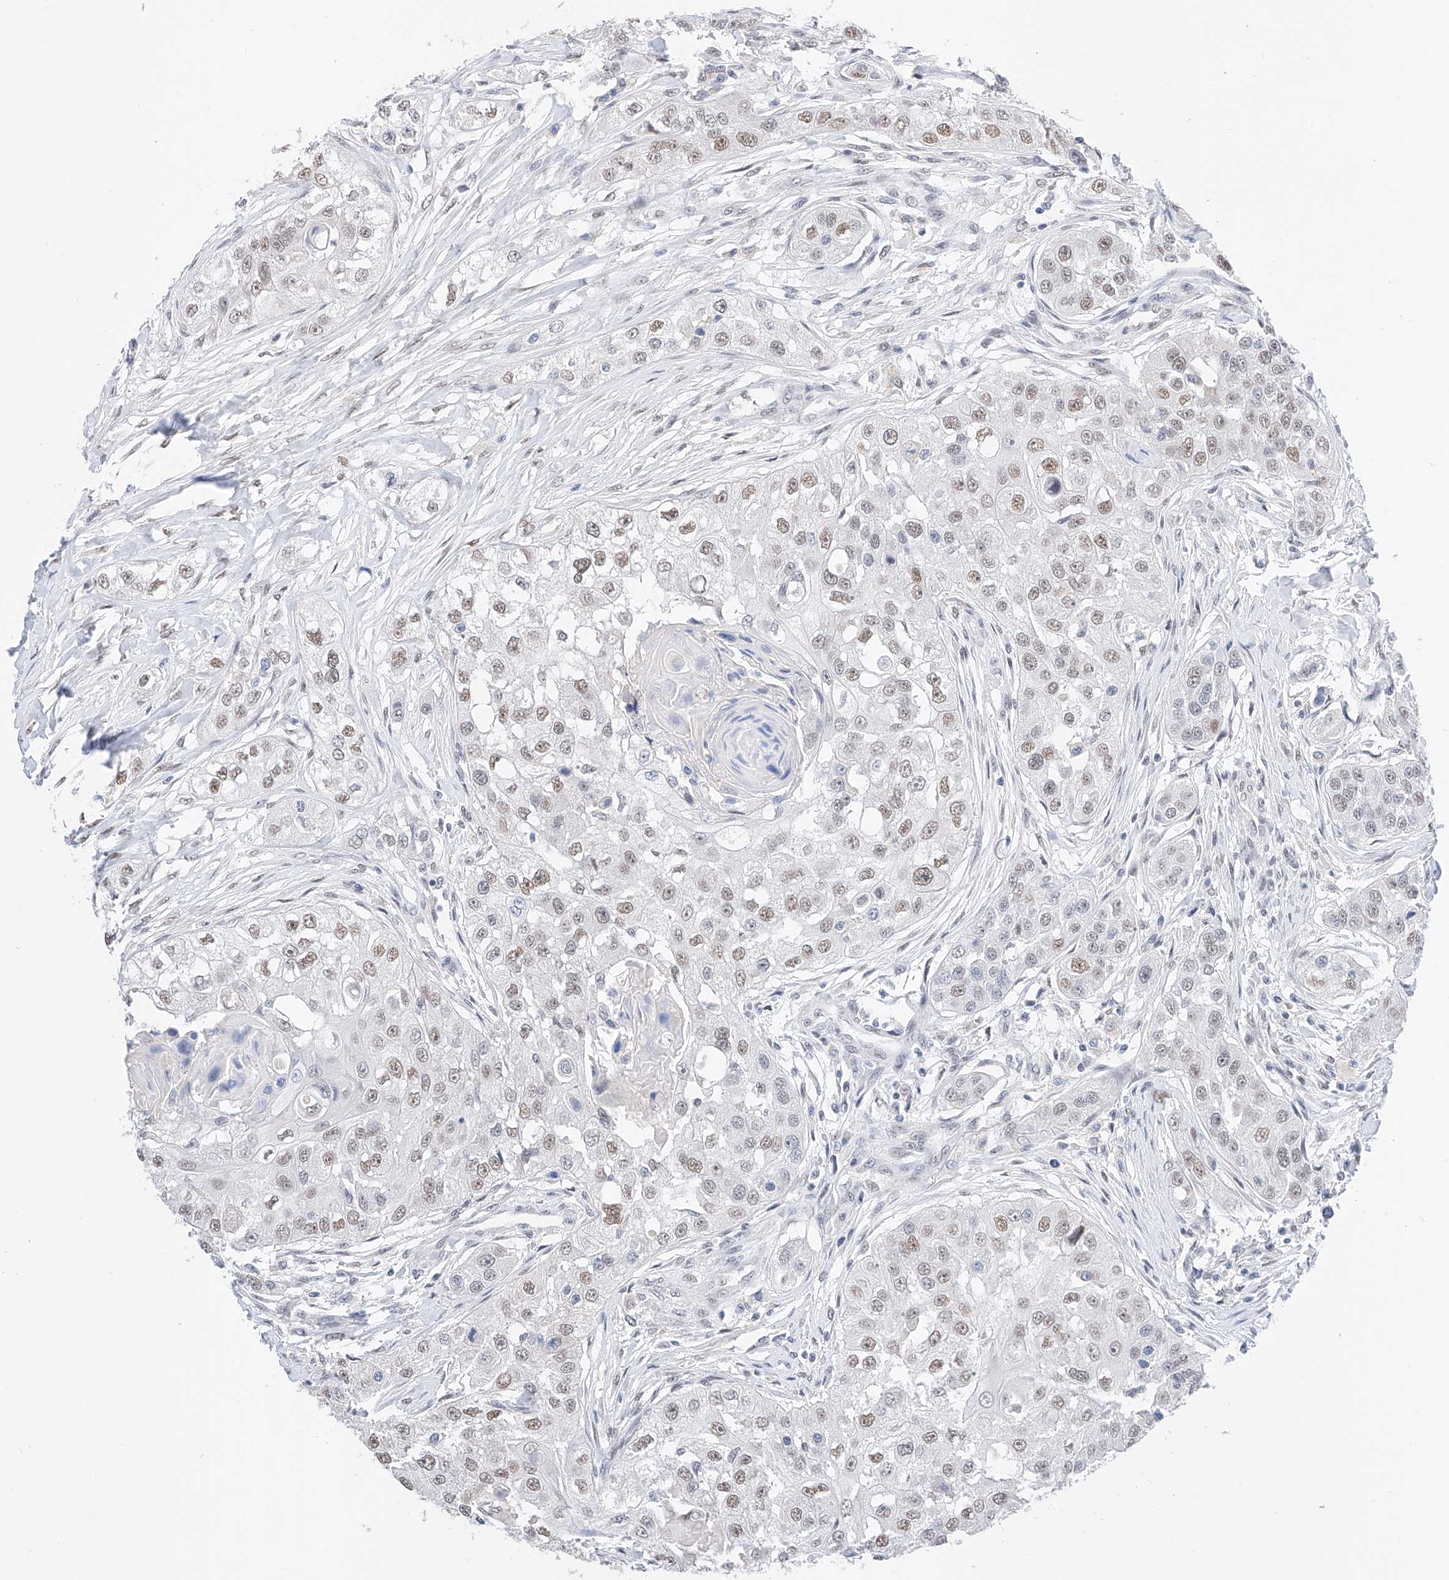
{"staining": {"intensity": "moderate", "quantity": "25%-75%", "location": "nuclear"}, "tissue": "head and neck cancer", "cell_type": "Tumor cells", "image_type": "cancer", "snomed": [{"axis": "morphology", "description": "Normal tissue, NOS"}, {"axis": "morphology", "description": "Squamous cell carcinoma, NOS"}, {"axis": "topography", "description": "Skeletal muscle"}, {"axis": "topography", "description": "Head-Neck"}], "caption": "Immunohistochemical staining of human head and neck cancer displays moderate nuclear protein expression in approximately 25%-75% of tumor cells. (DAB (3,3'-diaminobenzidine) = brown stain, brightfield microscopy at high magnification).", "gene": "KCNJ1", "patient": {"sex": "male", "age": 51}}